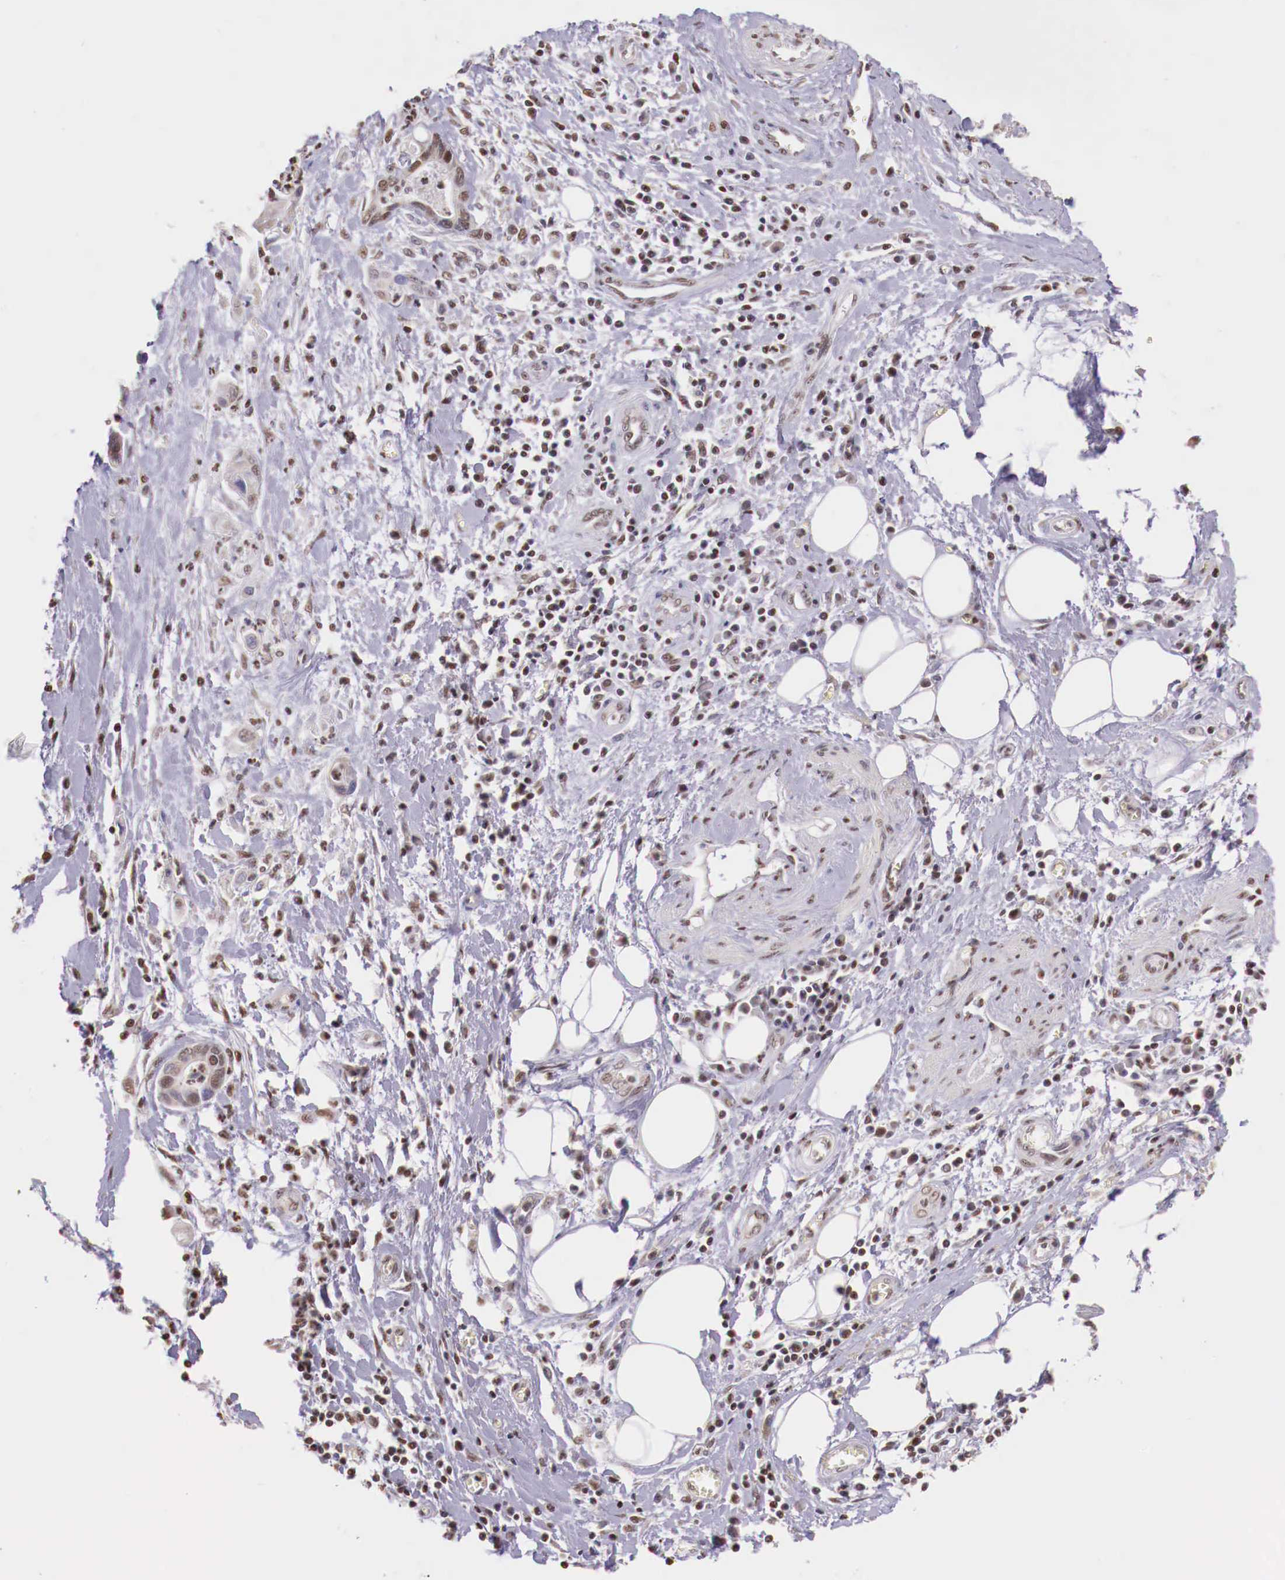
{"staining": {"intensity": "weak", "quantity": "25%-75%", "location": "nuclear"}, "tissue": "pancreatic cancer", "cell_type": "Tumor cells", "image_type": "cancer", "snomed": [{"axis": "morphology", "description": "Adenocarcinoma, NOS"}, {"axis": "topography", "description": "Pancreas"}], "caption": "An image of human pancreatic cancer (adenocarcinoma) stained for a protein exhibits weak nuclear brown staining in tumor cells.", "gene": "SP1", "patient": {"sex": "female", "age": 70}}